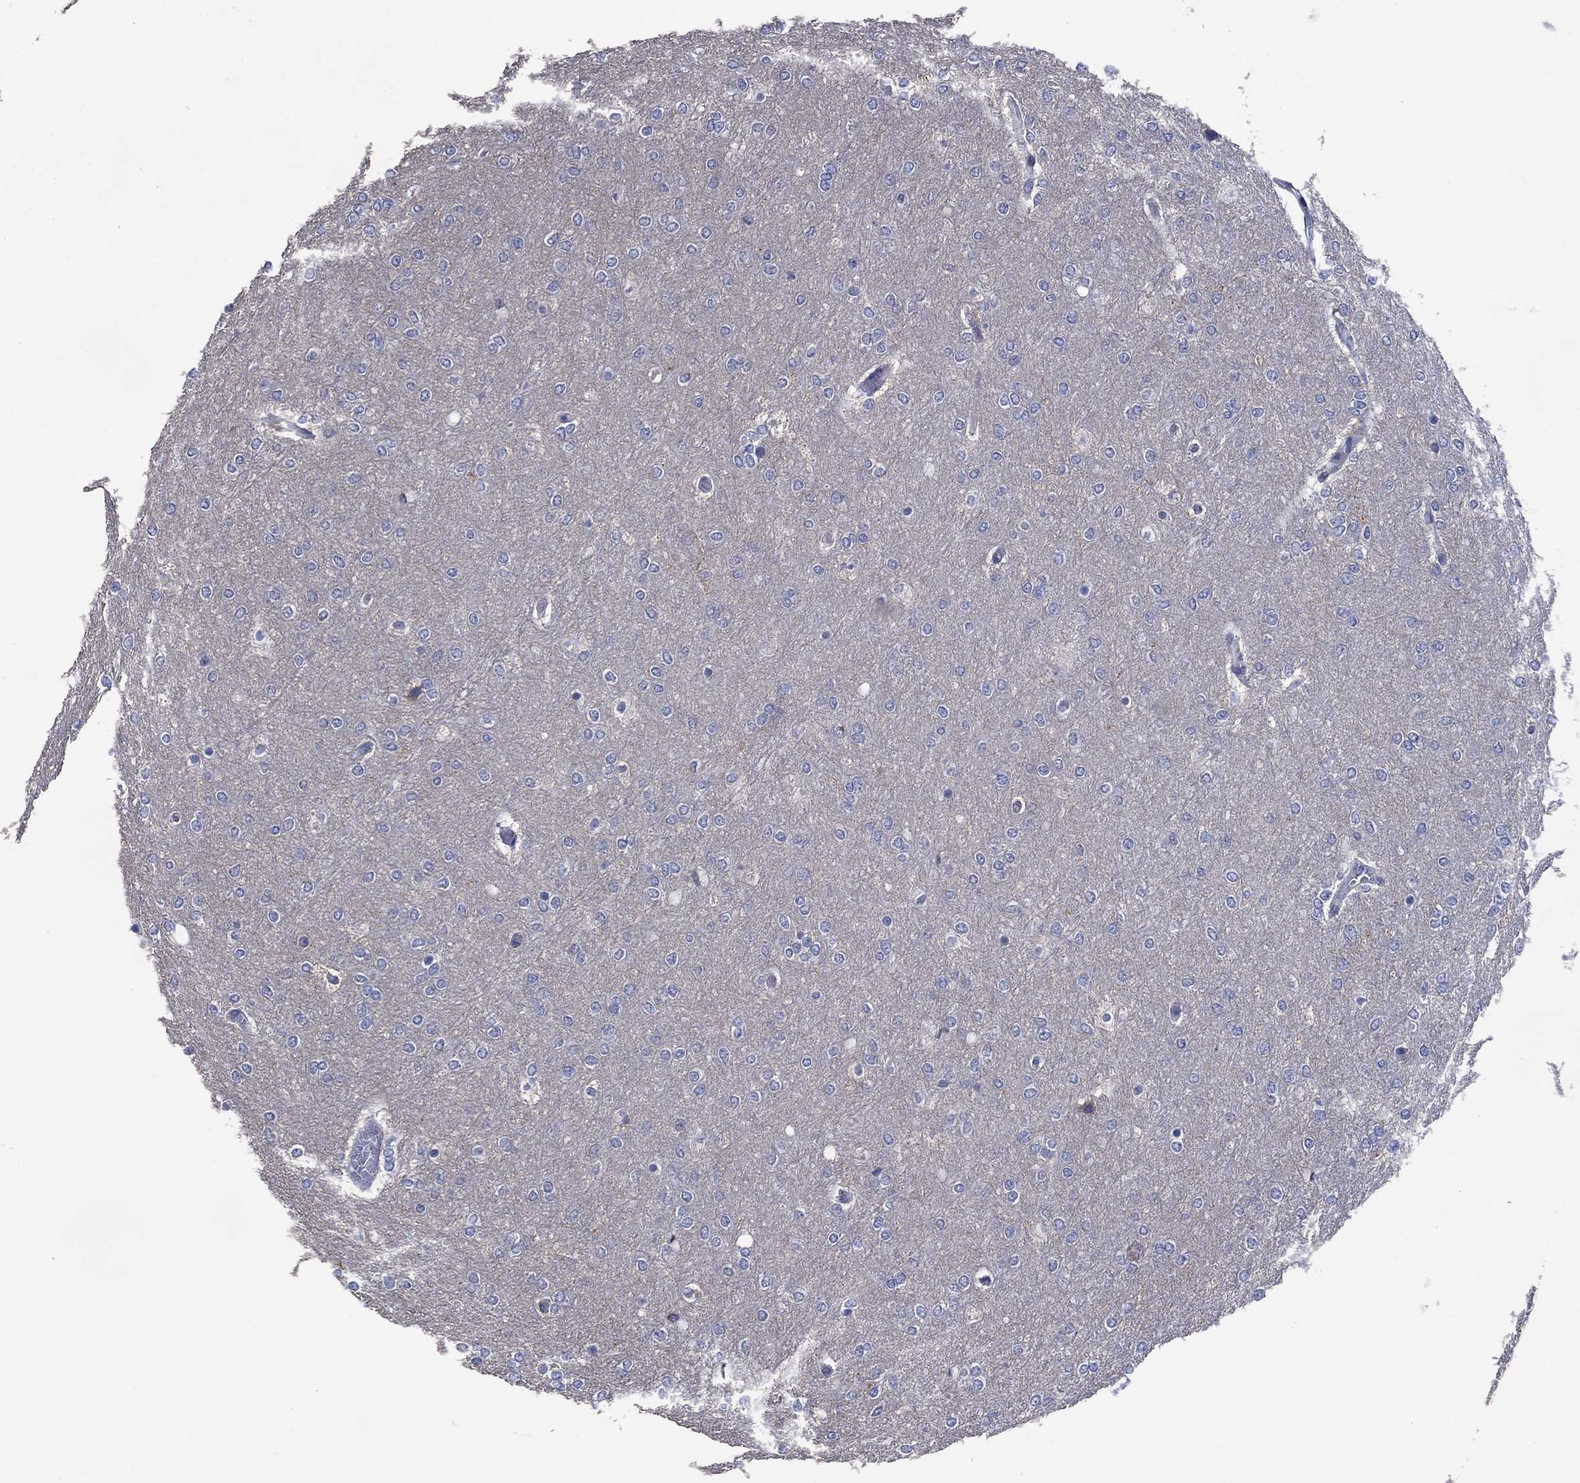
{"staining": {"intensity": "negative", "quantity": "none", "location": "none"}, "tissue": "glioma", "cell_type": "Tumor cells", "image_type": "cancer", "snomed": [{"axis": "morphology", "description": "Glioma, malignant, High grade"}, {"axis": "topography", "description": "Brain"}], "caption": "Glioma was stained to show a protein in brown. There is no significant staining in tumor cells. The staining was performed using DAB (3,3'-diaminobenzidine) to visualize the protein expression in brown, while the nuclei were stained in blue with hematoxylin (Magnification: 20x).", "gene": "USP26", "patient": {"sex": "female", "age": 61}}